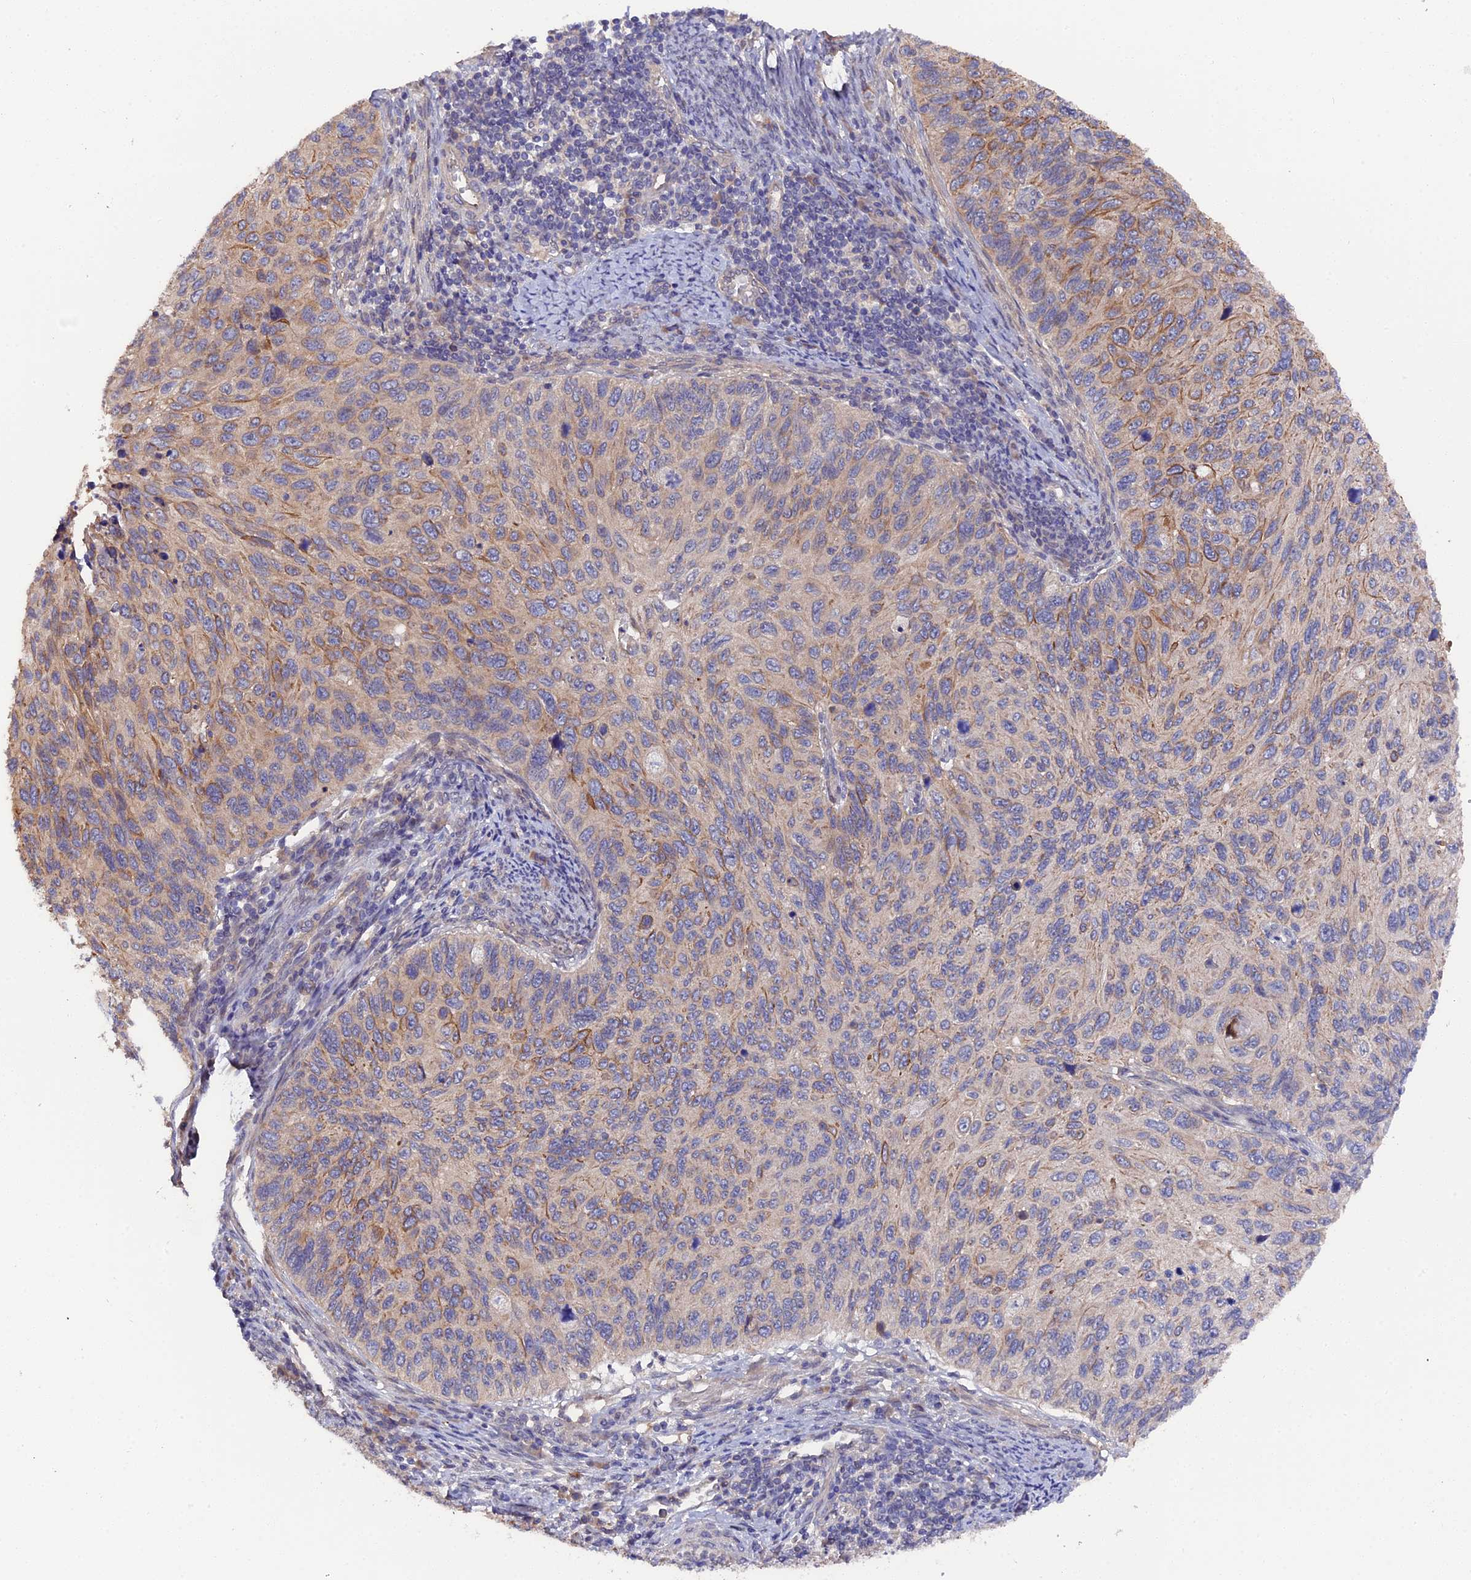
{"staining": {"intensity": "moderate", "quantity": "<25%", "location": "cytoplasmic/membranous"}, "tissue": "cervical cancer", "cell_type": "Tumor cells", "image_type": "cancer", "snomed": [{"axis": "morphology", "description": "Squamous cell carcinoma, NOS"}, {"axis": "topography", "description": "Cervix"}], "caption": "Protein expression analysis of human cervical cancer (squamous cell carcinoma) reveals moderate cytoplasmic/membranous positivity in about <25% of tumor cells. (Stains: DAB (3,3'-diaminobenzidine) in brown, nuclei in blue, Microscopy: brightfield microscopy at high magnification).", "gene": "ZCCHC2", "patient": {"sex": "female", "age": 70}}